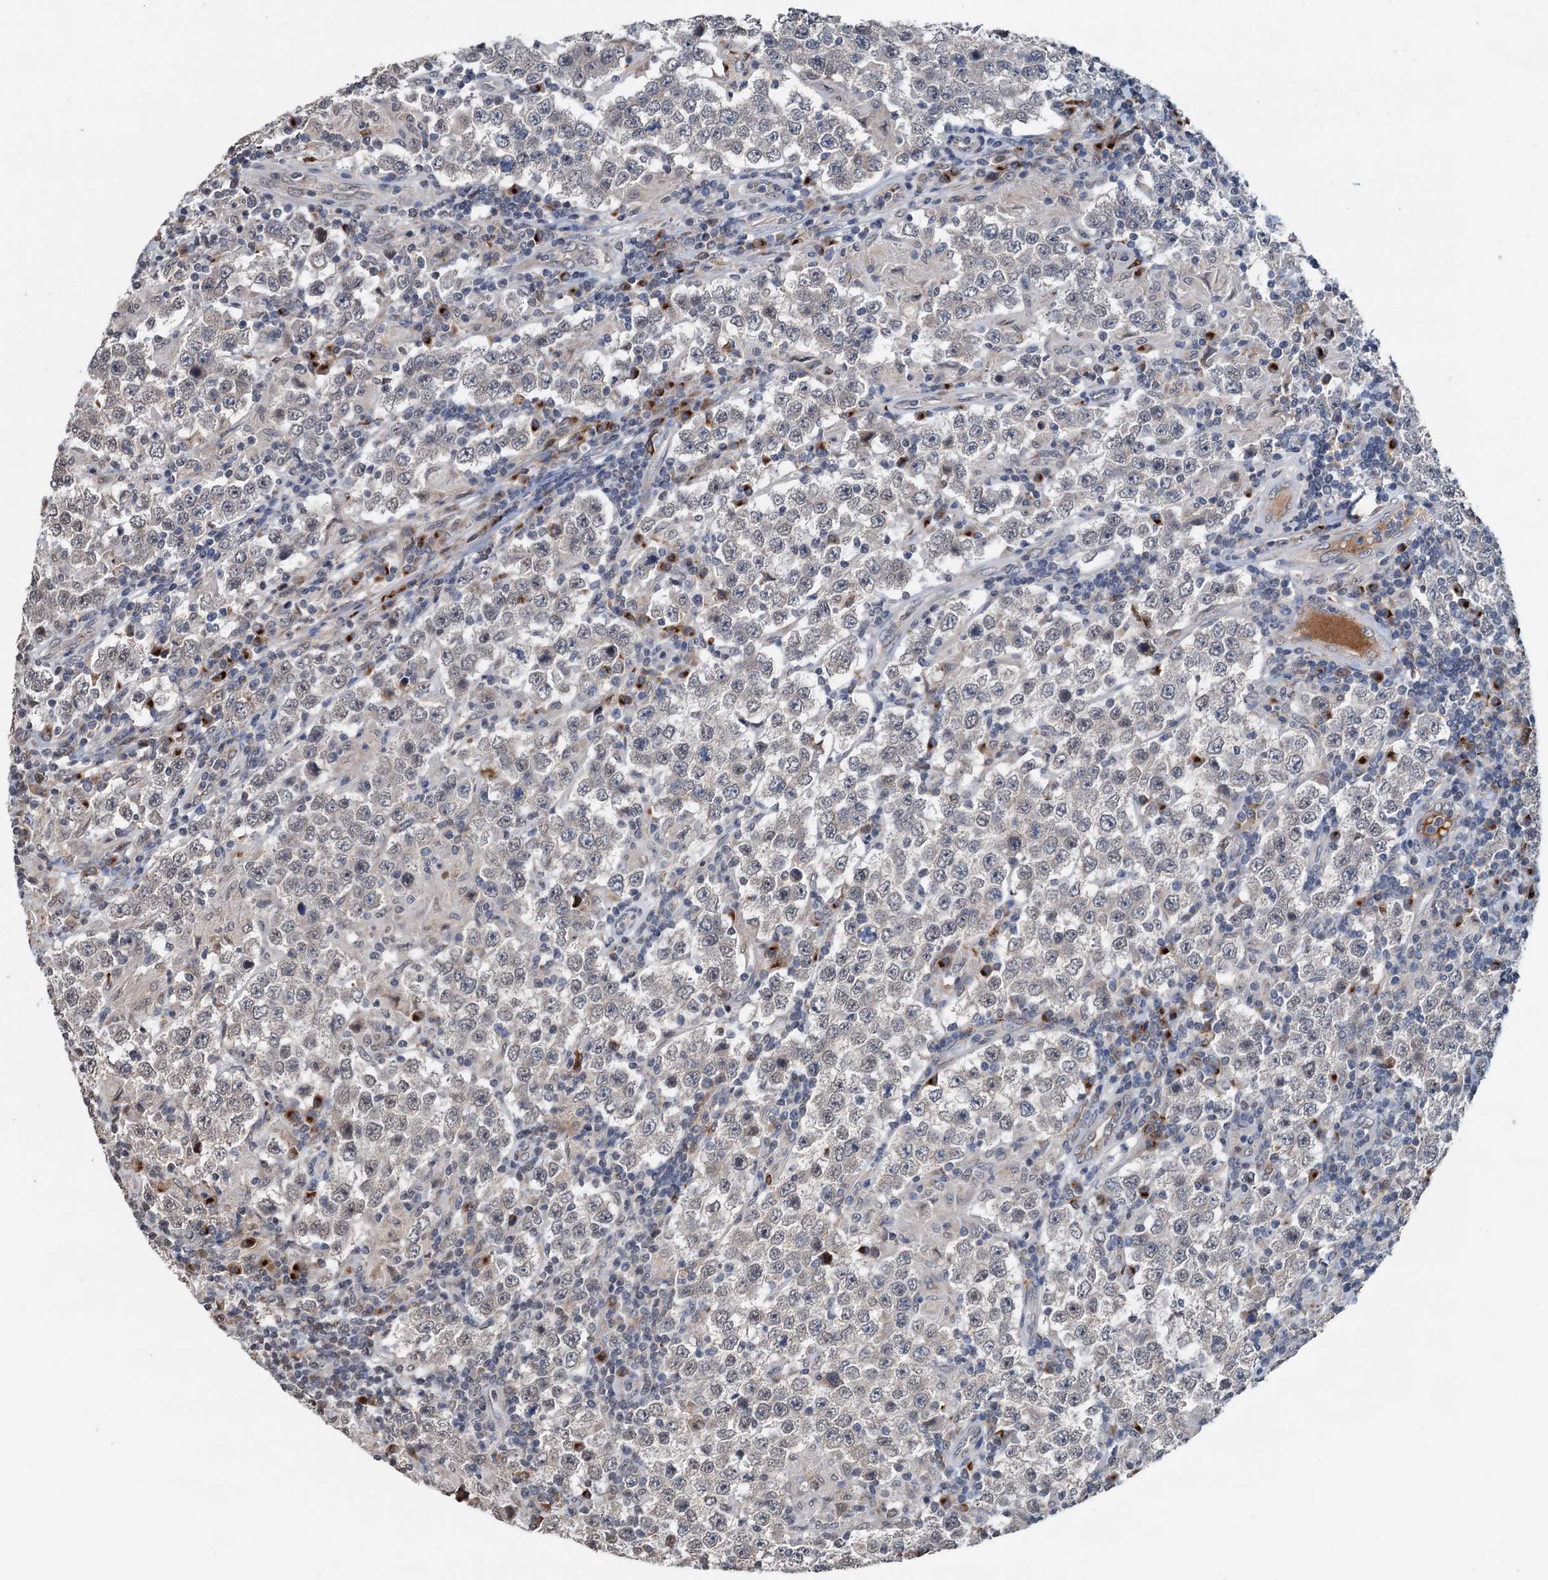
{"staining": {"intensity": "negative", "quantity": "none", "location": "none"}, "tissue": "testis cancer", "cell_type": "Tumor cells", "image_type": "cancer", "snomed": [{"axis": "morphology", "description": "Normal tissue, NOS"}, {"axis": "morphology", "description": "Urothelial carcinoma, High grade"}, {"axis": "morphology", "description": "Seminoma, NOS"}, {"axis": "morphology", "description": "Carcinoma, Embryonal, NOS"}, {"axis": "topography", "description": "Urinary bladder"}, {"axis": "topography", "description": "Testis"}], "caption": "This is an immunohistochemistry (IHC) histopathology image of testis cancer. There is no expression in tumor cells.", "gene": "SHLD1", "patient": {"sex": "male", "age": 41}}